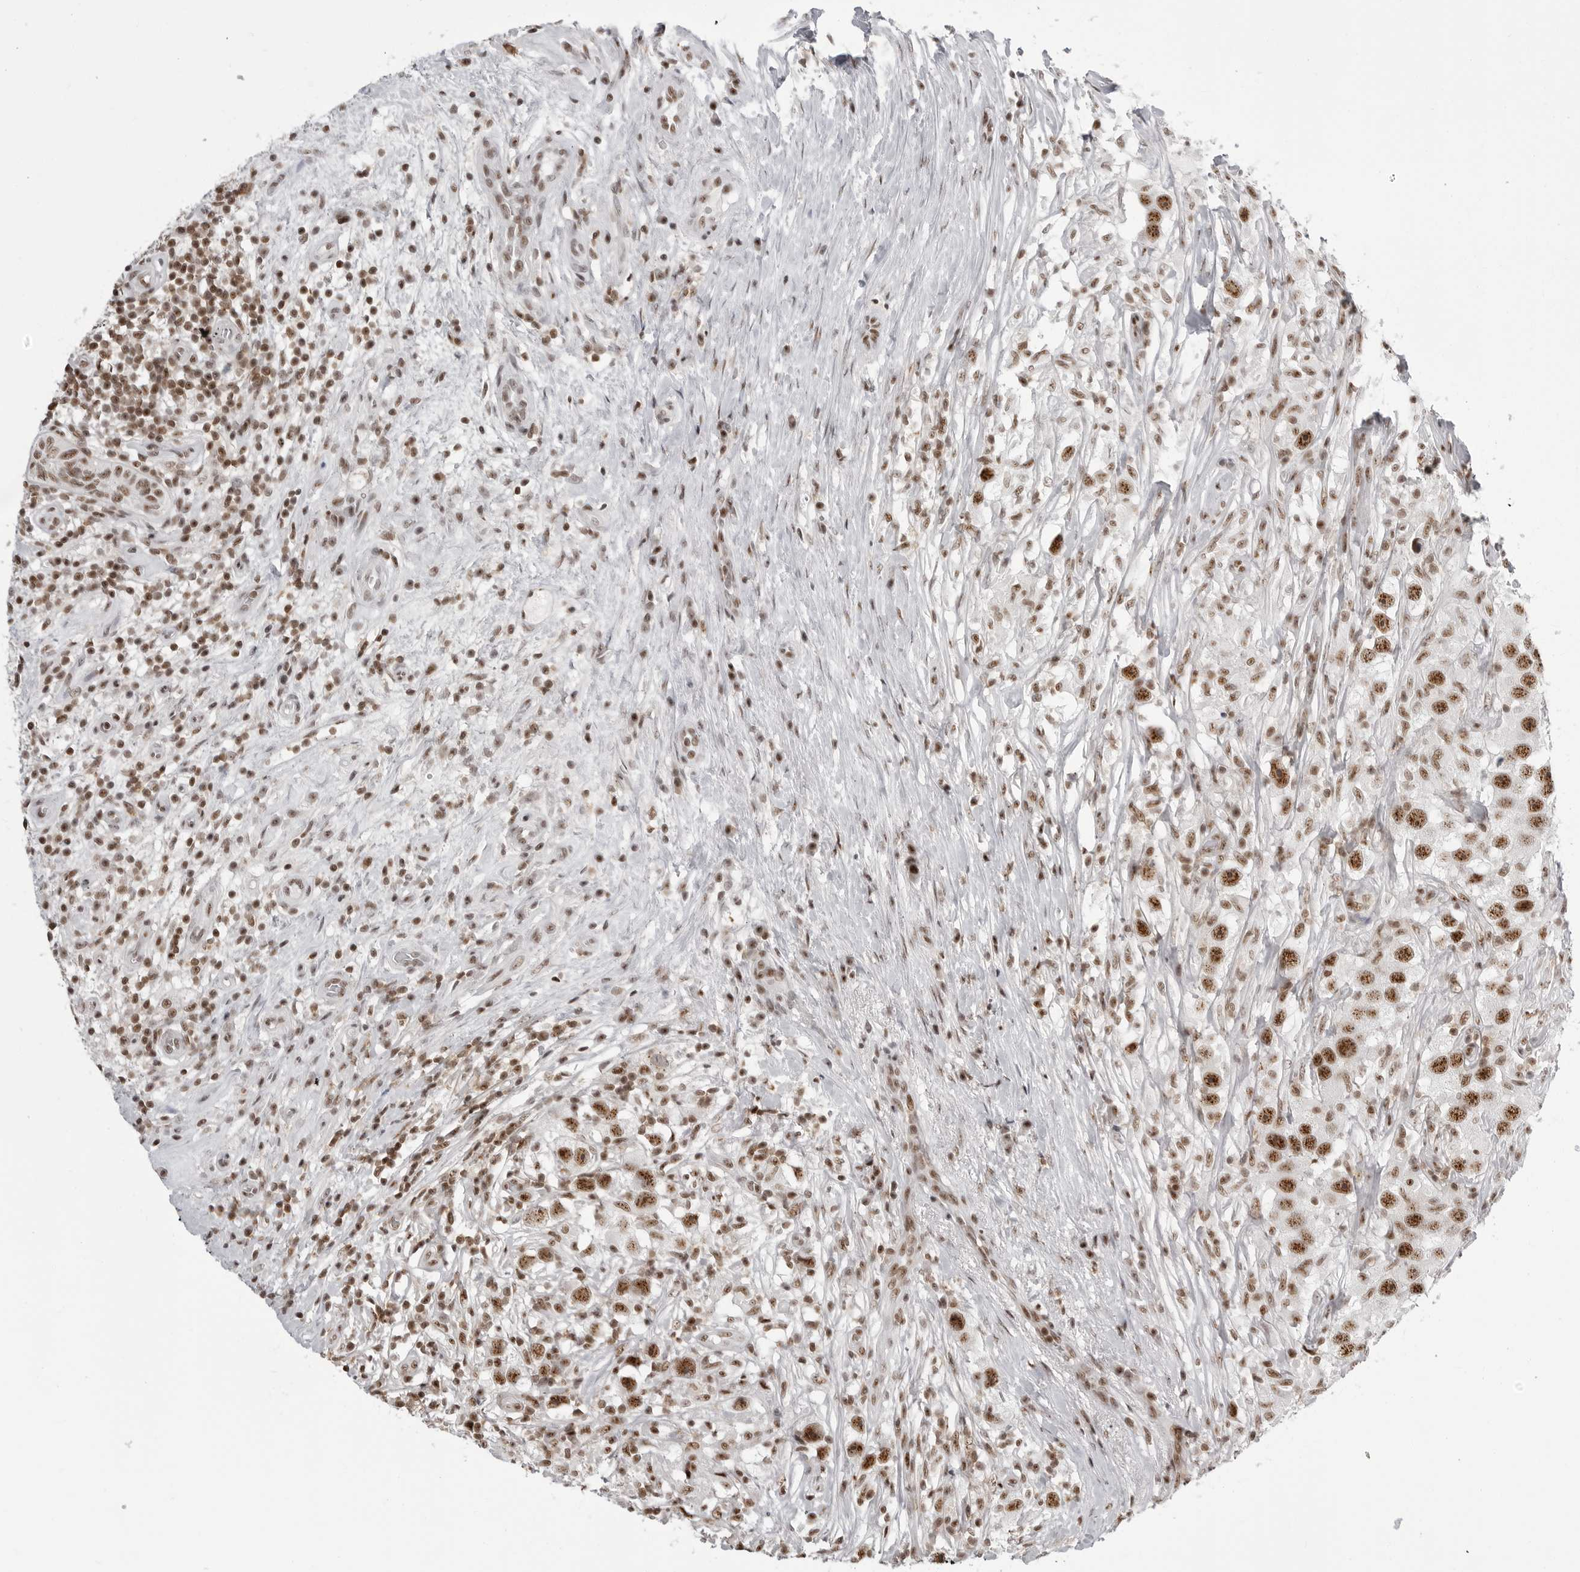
{"staining": {"intensity": "strong", "quantity": ">75%", "location": "nuclear"}, "tissue": "testis cancer", "cell_type": "Tumor cells", "image_type": "cancer", "snomed": [{"axis": "morphology", "description": "Seminoma, NOS"}, {"axis": "topography", "description": "Testis"}], "caption": "A histopathology image of human seminoma (testis) stained for a protein exhibits strong nuclear brown staining in tumor cells. (brown staining indicates protein expression, while blue staining denotes nuclei).", "gene": "WRAP53", "patient": {"sex": "male", "age": 49}}